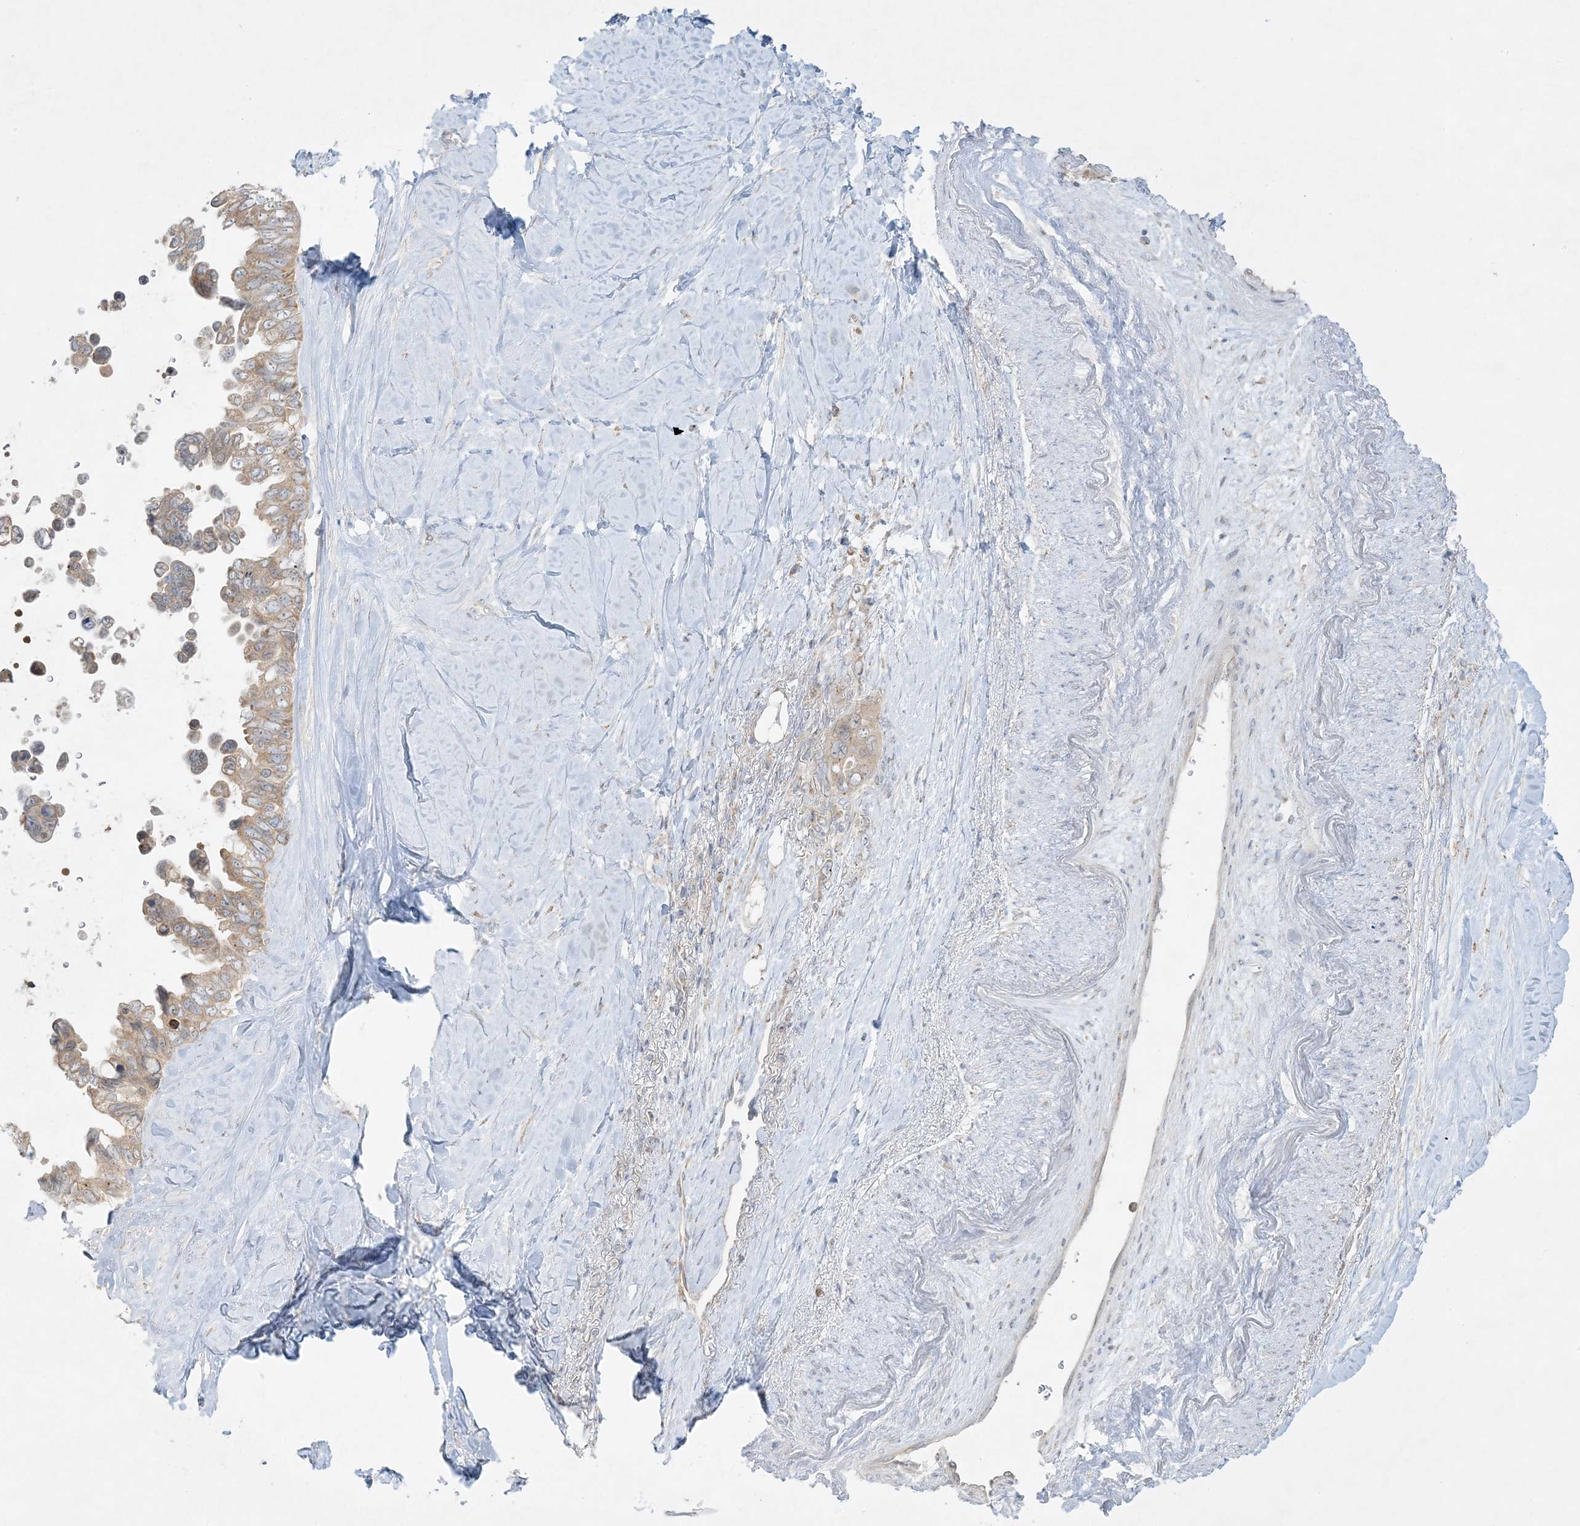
{"staining": {"intensity": "moderate", "quantity": ">75%", "location": "cytoplasmic/membranous"}, "tissue": "pancreatic cancer", "cell_type": "Tumor cells", "image_type": "cancer", "snomed": [{"axis": "morphology", "description": "Adenocarcinoma, NOS"}, {"axis": "topography", "description": "Pancreas"}], "caption": "Immunohistochemical staining of adenocarcinoma (pancreatic) displays medium levels of moderate cytoplasmic/membranous staining in about >75% of tumor cells.", "gene": "RPP40", "patient": {"sex": "female", "age": 72}}